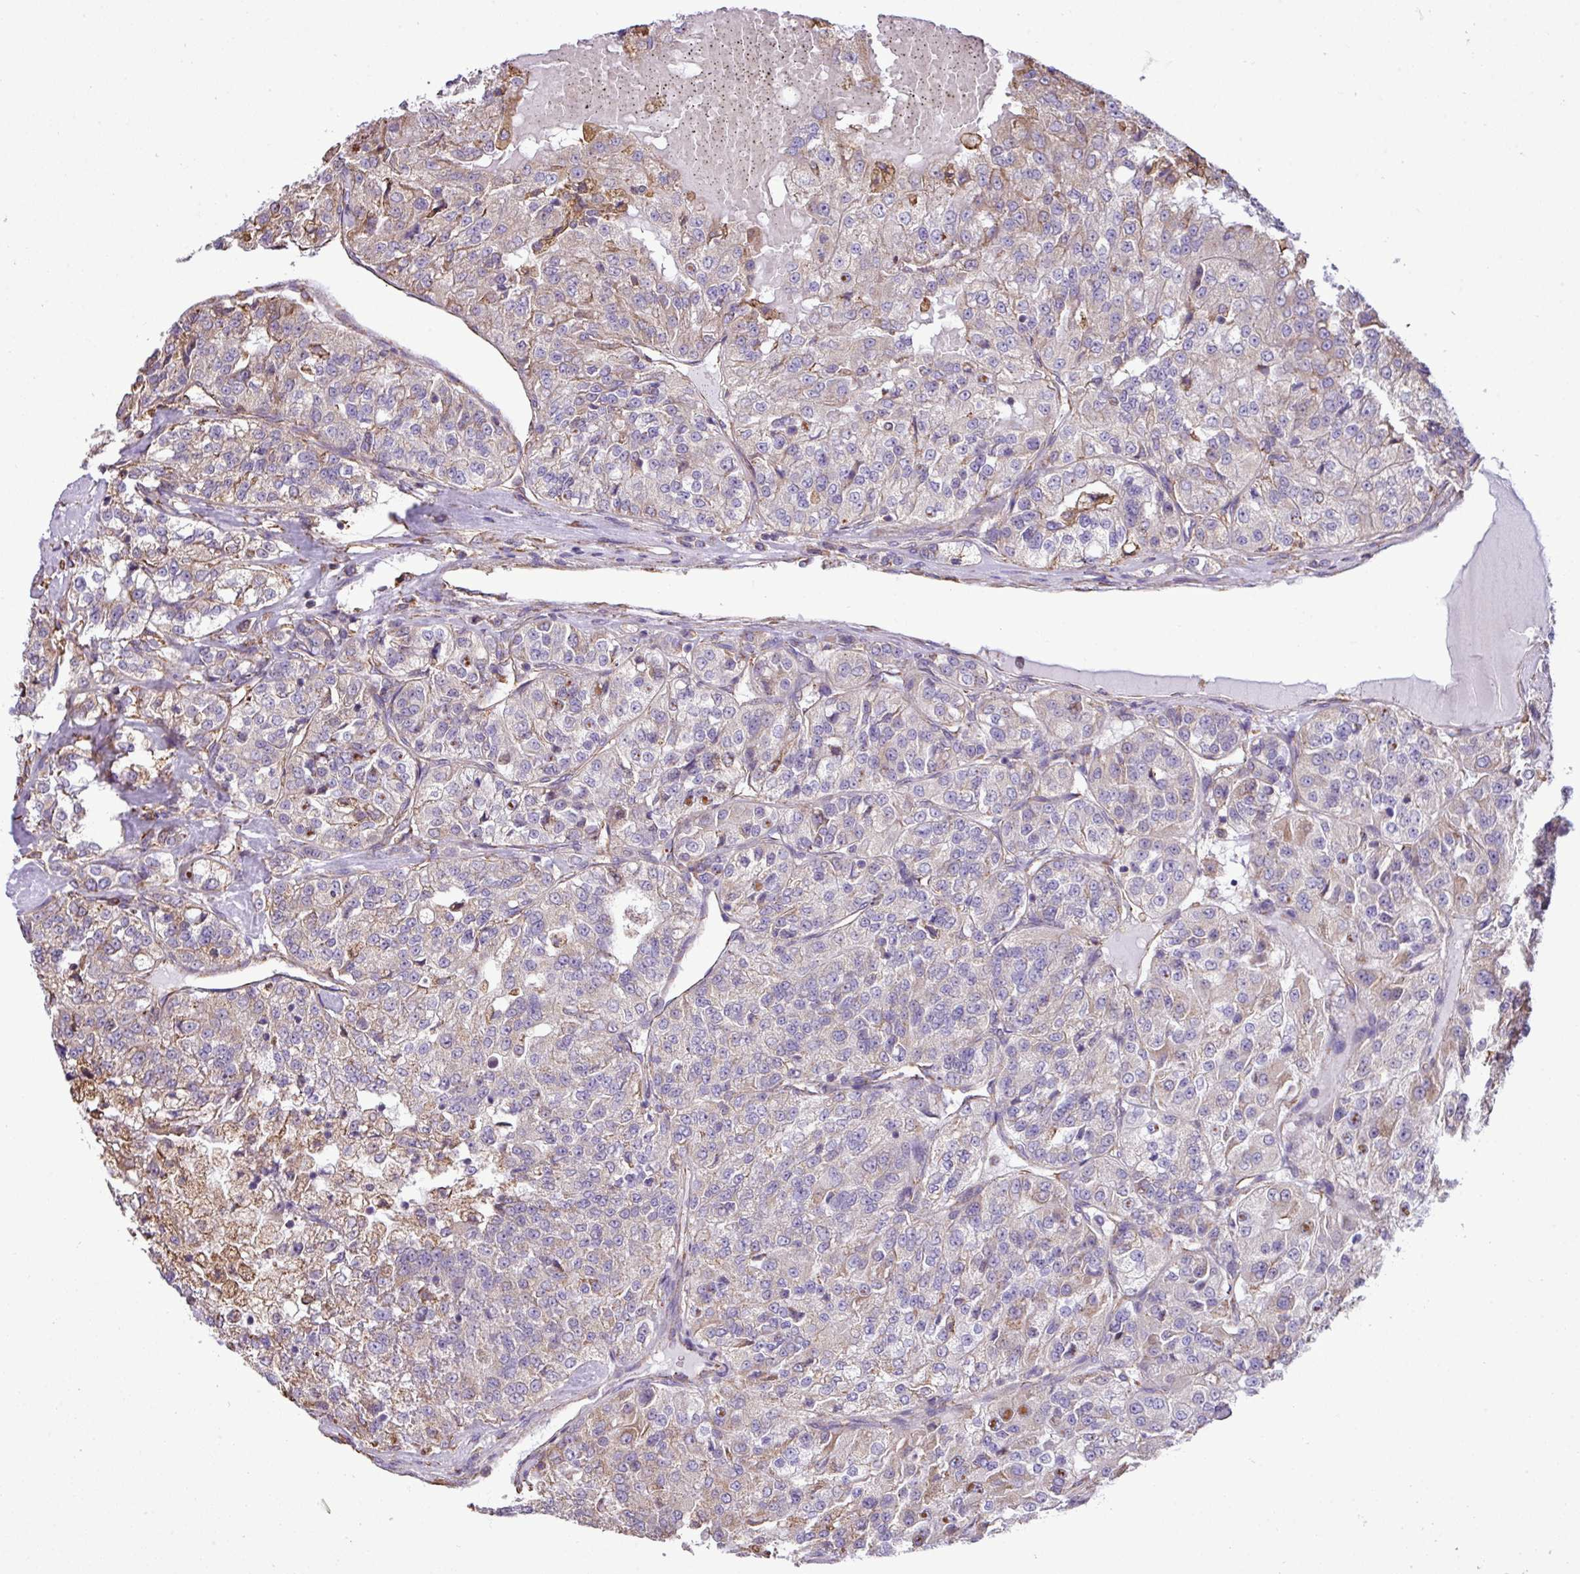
{"staining": {"intensity": "weak", "quantity": "<25%", "location": "cytoplasmic/membranous"}, "tissue": "renal cancer", "cell_type": "Tumor cells", "image_type": "cancer", "snomed": [{"axis": "morphology", "description": "Adenocarcinoma, NOS"}, {"axis": "topography", "description": "Kidney"}], "caption": "Protein analysis of renal adenocarcinoma demonstrates no significant positivity in tumor cells.", "gene": "ZSCAN5A", "patient": {"sex": "female", "age": 63}}